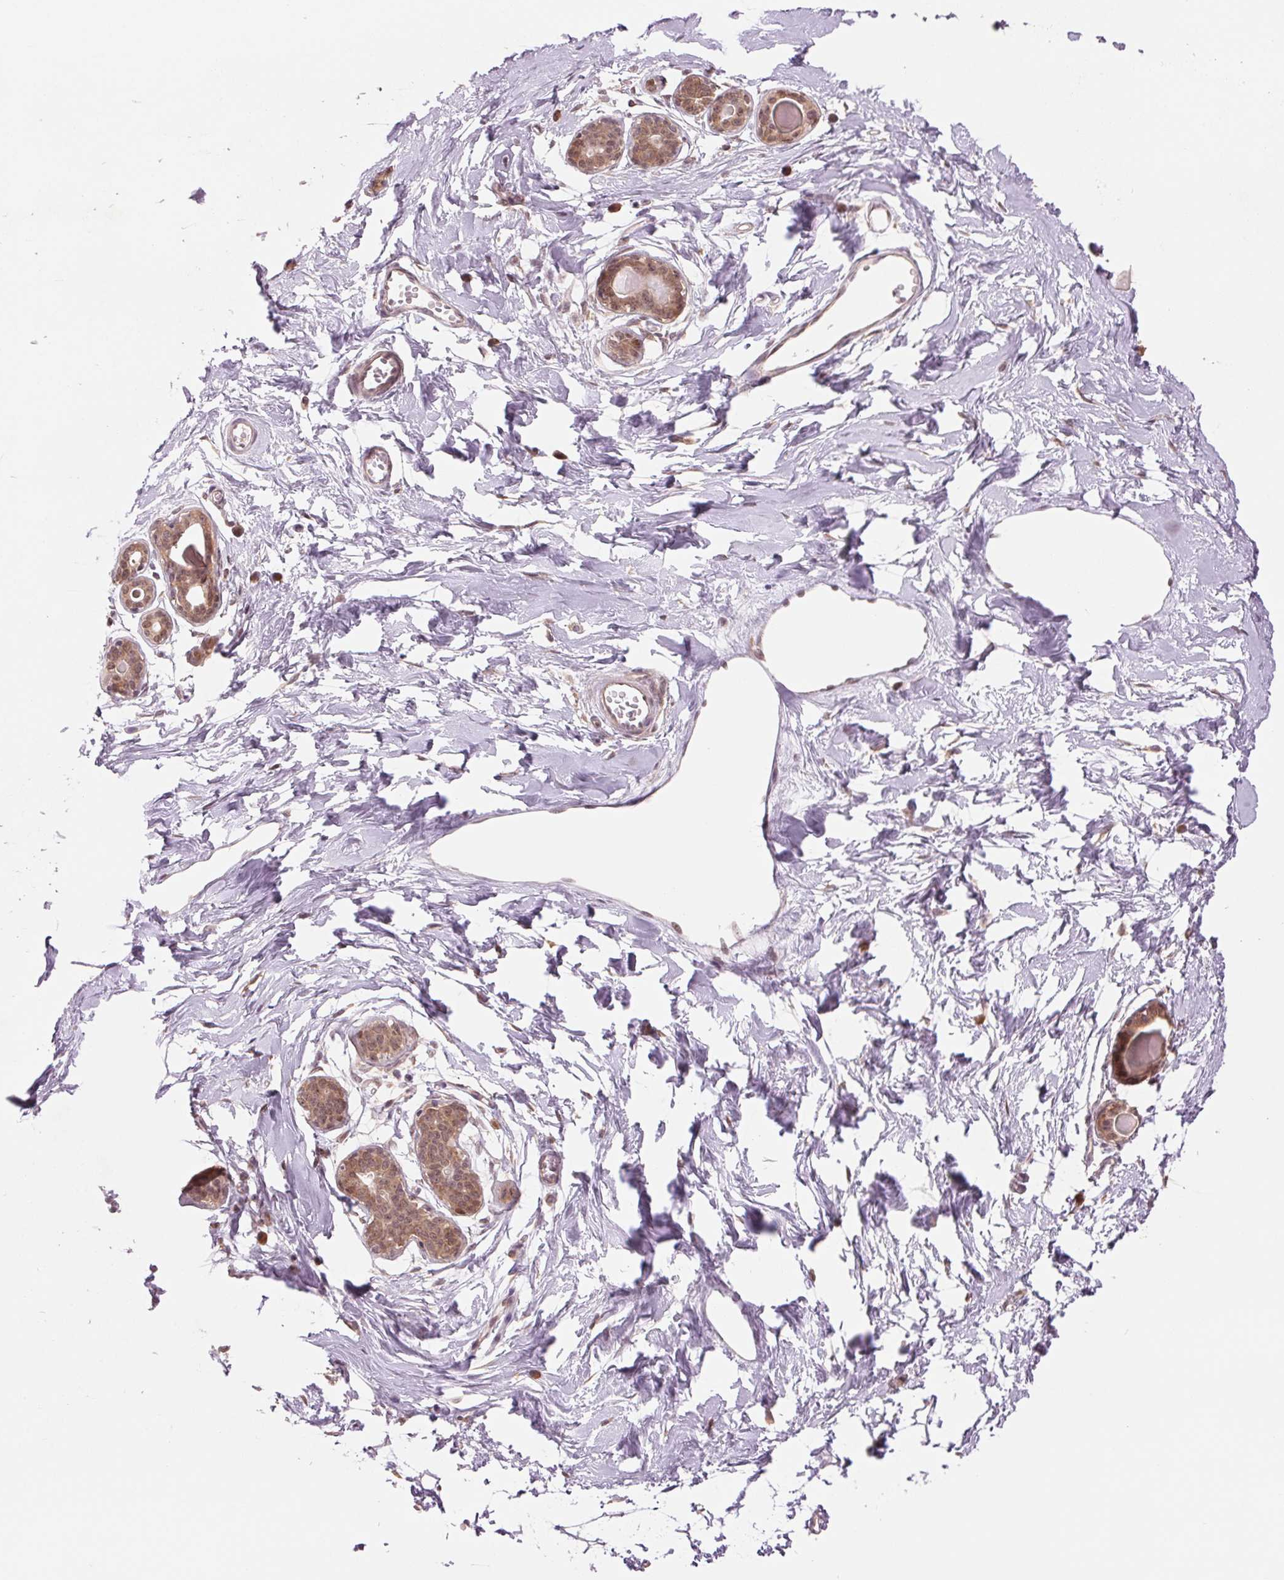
{"staining": {"intensity": "negative", "quantity": "none", "location": "none"}, "tissue": "breast", "cell_type": "Adipocytes", "image_type": "normal", "snomed": [{"axis": "morphology", "description": "Normal tissue, NOS"}, {"axis": "topography", "description": "Breast"}], "caption": "A micrograph of human breast is negative for staining in adipocytes.", "gene": "ERI3", "patient": {"sex": "female", "age": 45}}